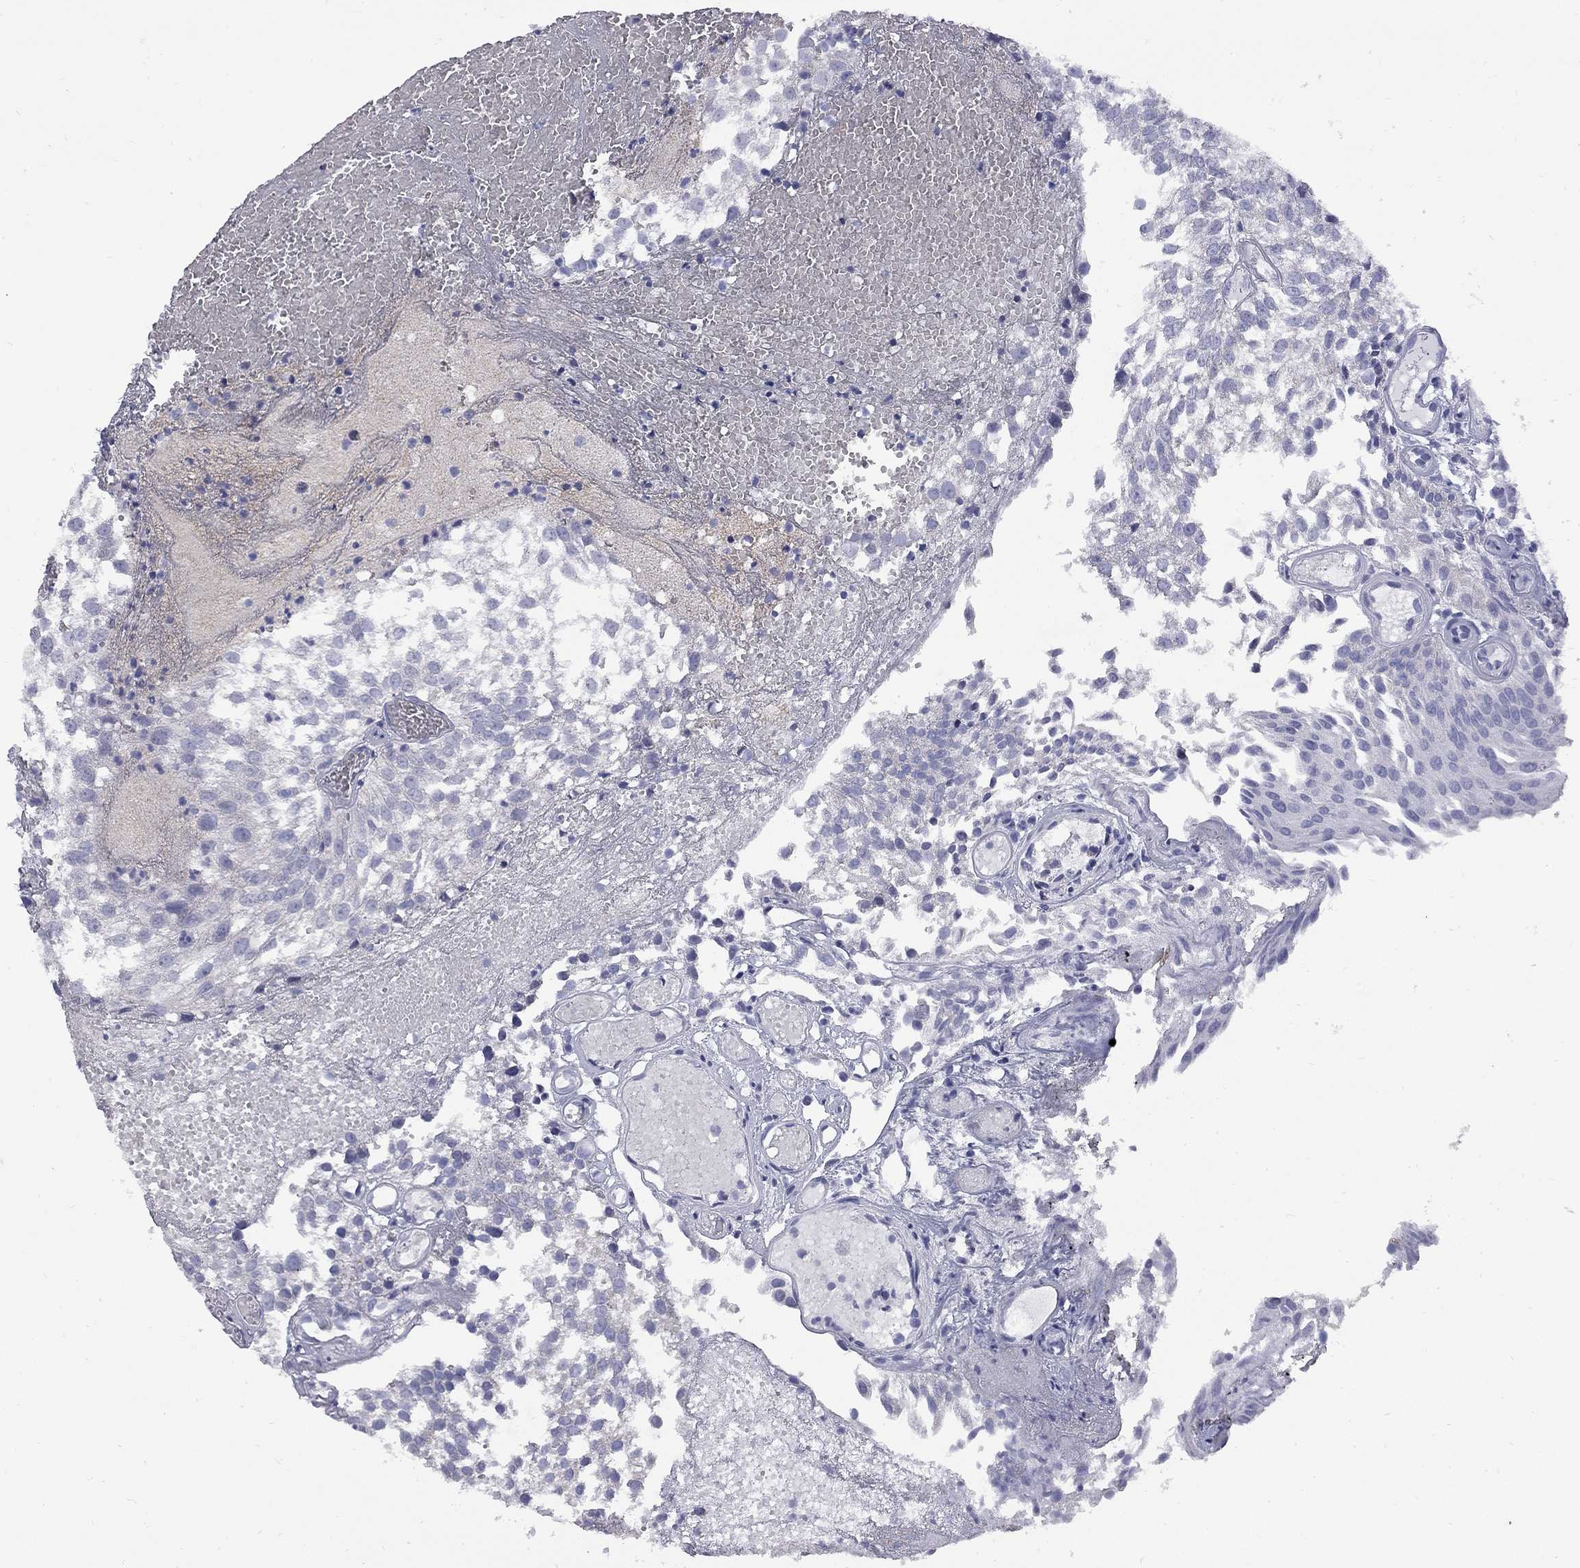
{"staining": {"intensity": "negative", "quantity": "none", "location": "none"}, "tissue": "urothelial cancer", "cell_type": "Tumor cells", "image_type": "cancer", "snomed": [{"axis": "morphology", "description": "Urothelial carcinoma, Low grade"}, {"axis": "topography", "description": "Urinary bladder"}], "caption": "Immunohistochemical staining of human urothelial cancer exhibits no significant positivity in tumor cells.", "gene": "ABCB4", "patient": {"sex": "male", "age": 79}}